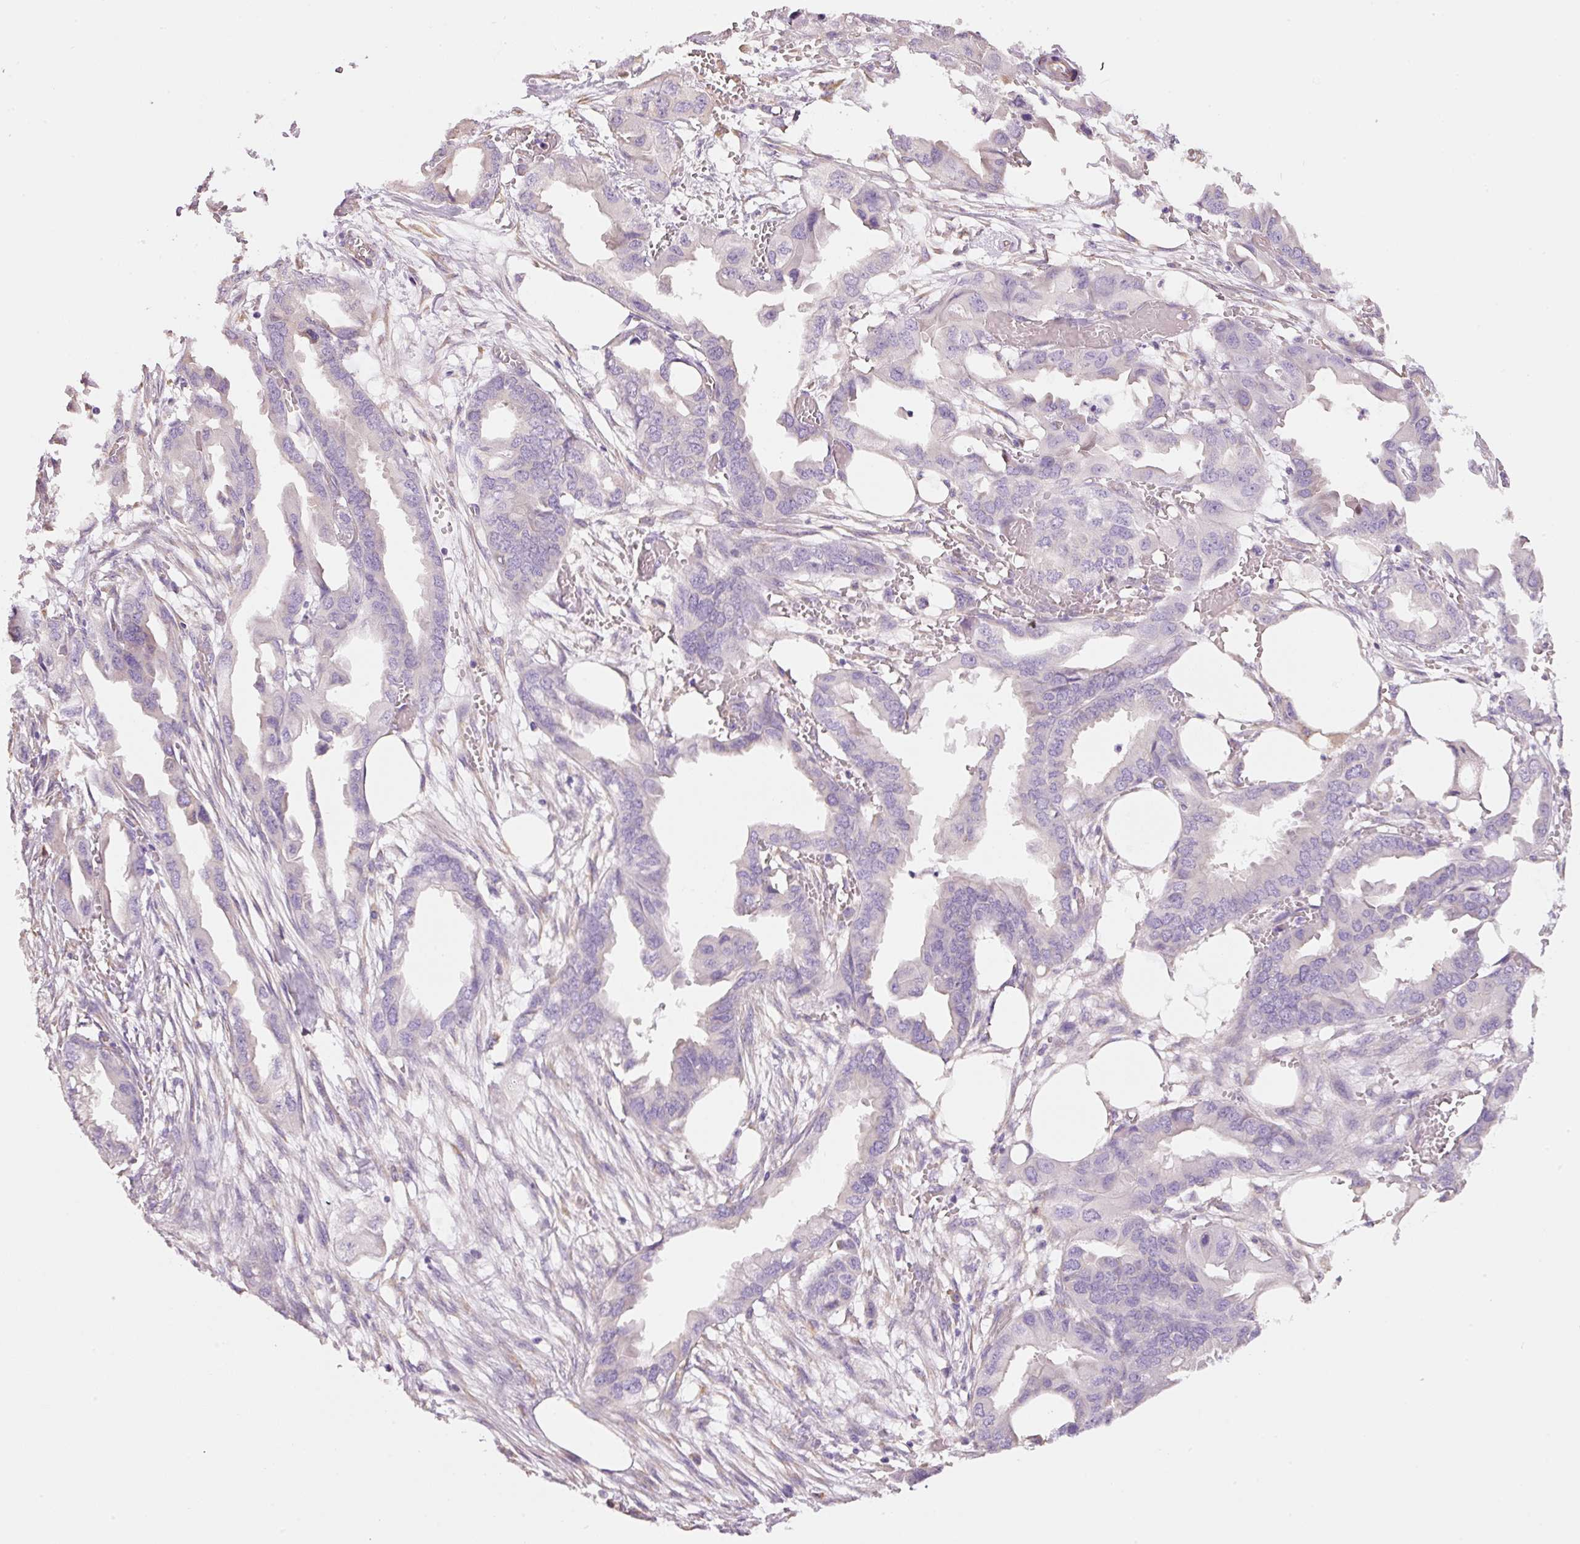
{"staining": {"intensity": "negative", "quantity": "none", "location": "none"}, "tissue": "endometrial cancer", "cell_type": "Tumor cells", "image_type": "cancer", "snomed": [{"axis": "morphology", "description": "Adenocarcinoma, NOS"}, {"axis": "morphology", "description": "Adenocarcinoma, metastatic, NOS"}, {"axis": "topography", "description": "Adipose tissue"}, {"axis": "topography", "description": "Endometrium"}], "caption": "DAB immunohistochemical staining of endometrial cancer shows no significant expression in tumor cells. Nuclei are stained in blue.", "gene": "GCG", "patient": {"sex": "female", "age": 67}}